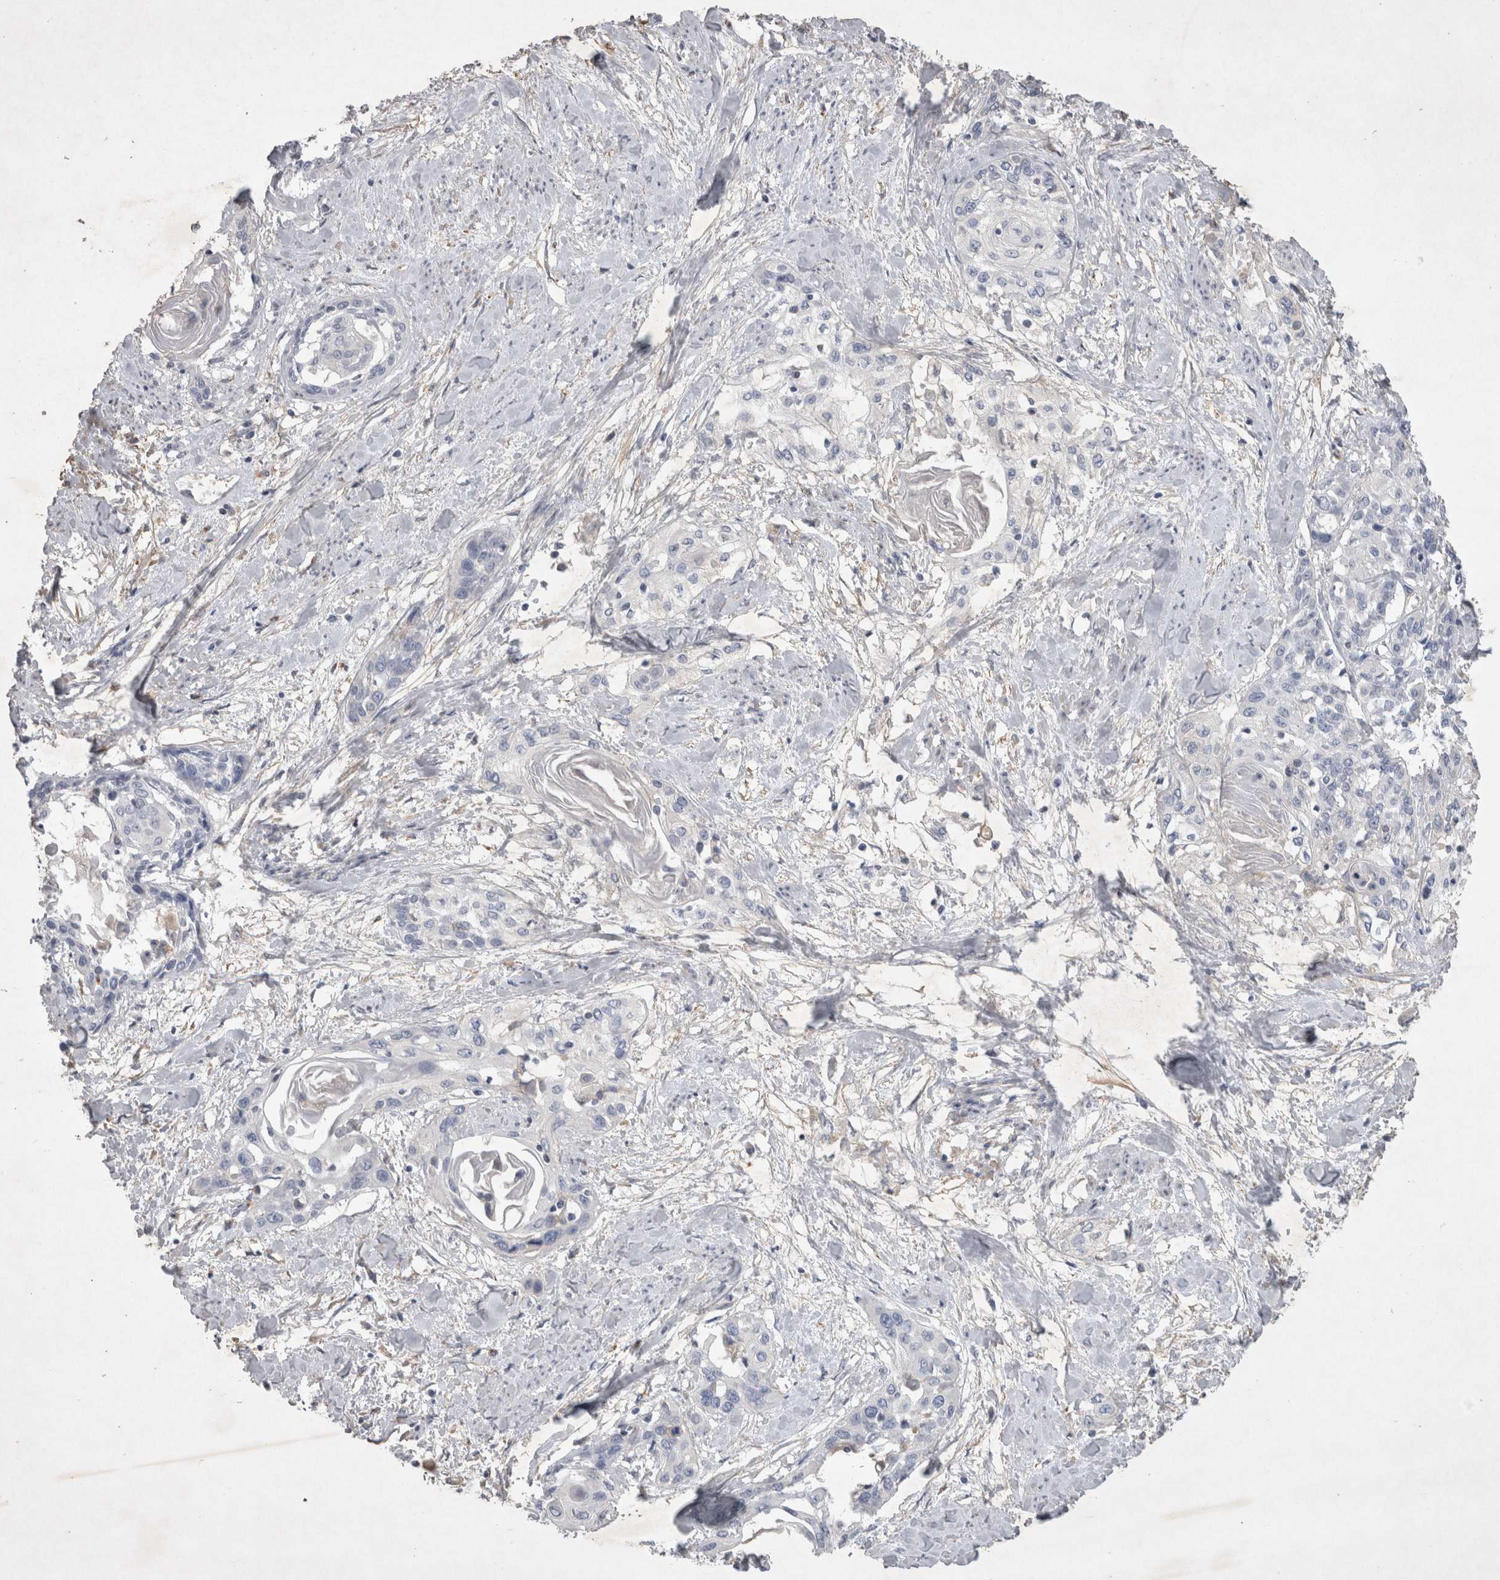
{"staining": {"intensity": "negative", "quantity": "none", "location": "none"}, "tissue": "cervical cancer", "cell_type": "Tumor cells", "image_type": "cancer", "snomed": [{"axis": "morphology", "description": "Squamous cell carcinoma, NOS"}, {"axis": "topography", "description": "Cervix"}], "caption": "Immunohistochemistry of squamous cell carcinoma (cervical) reveals no staining in tumor cells.", "gene": "STRADB", "patient": {"sex": "female", "age": 57}}